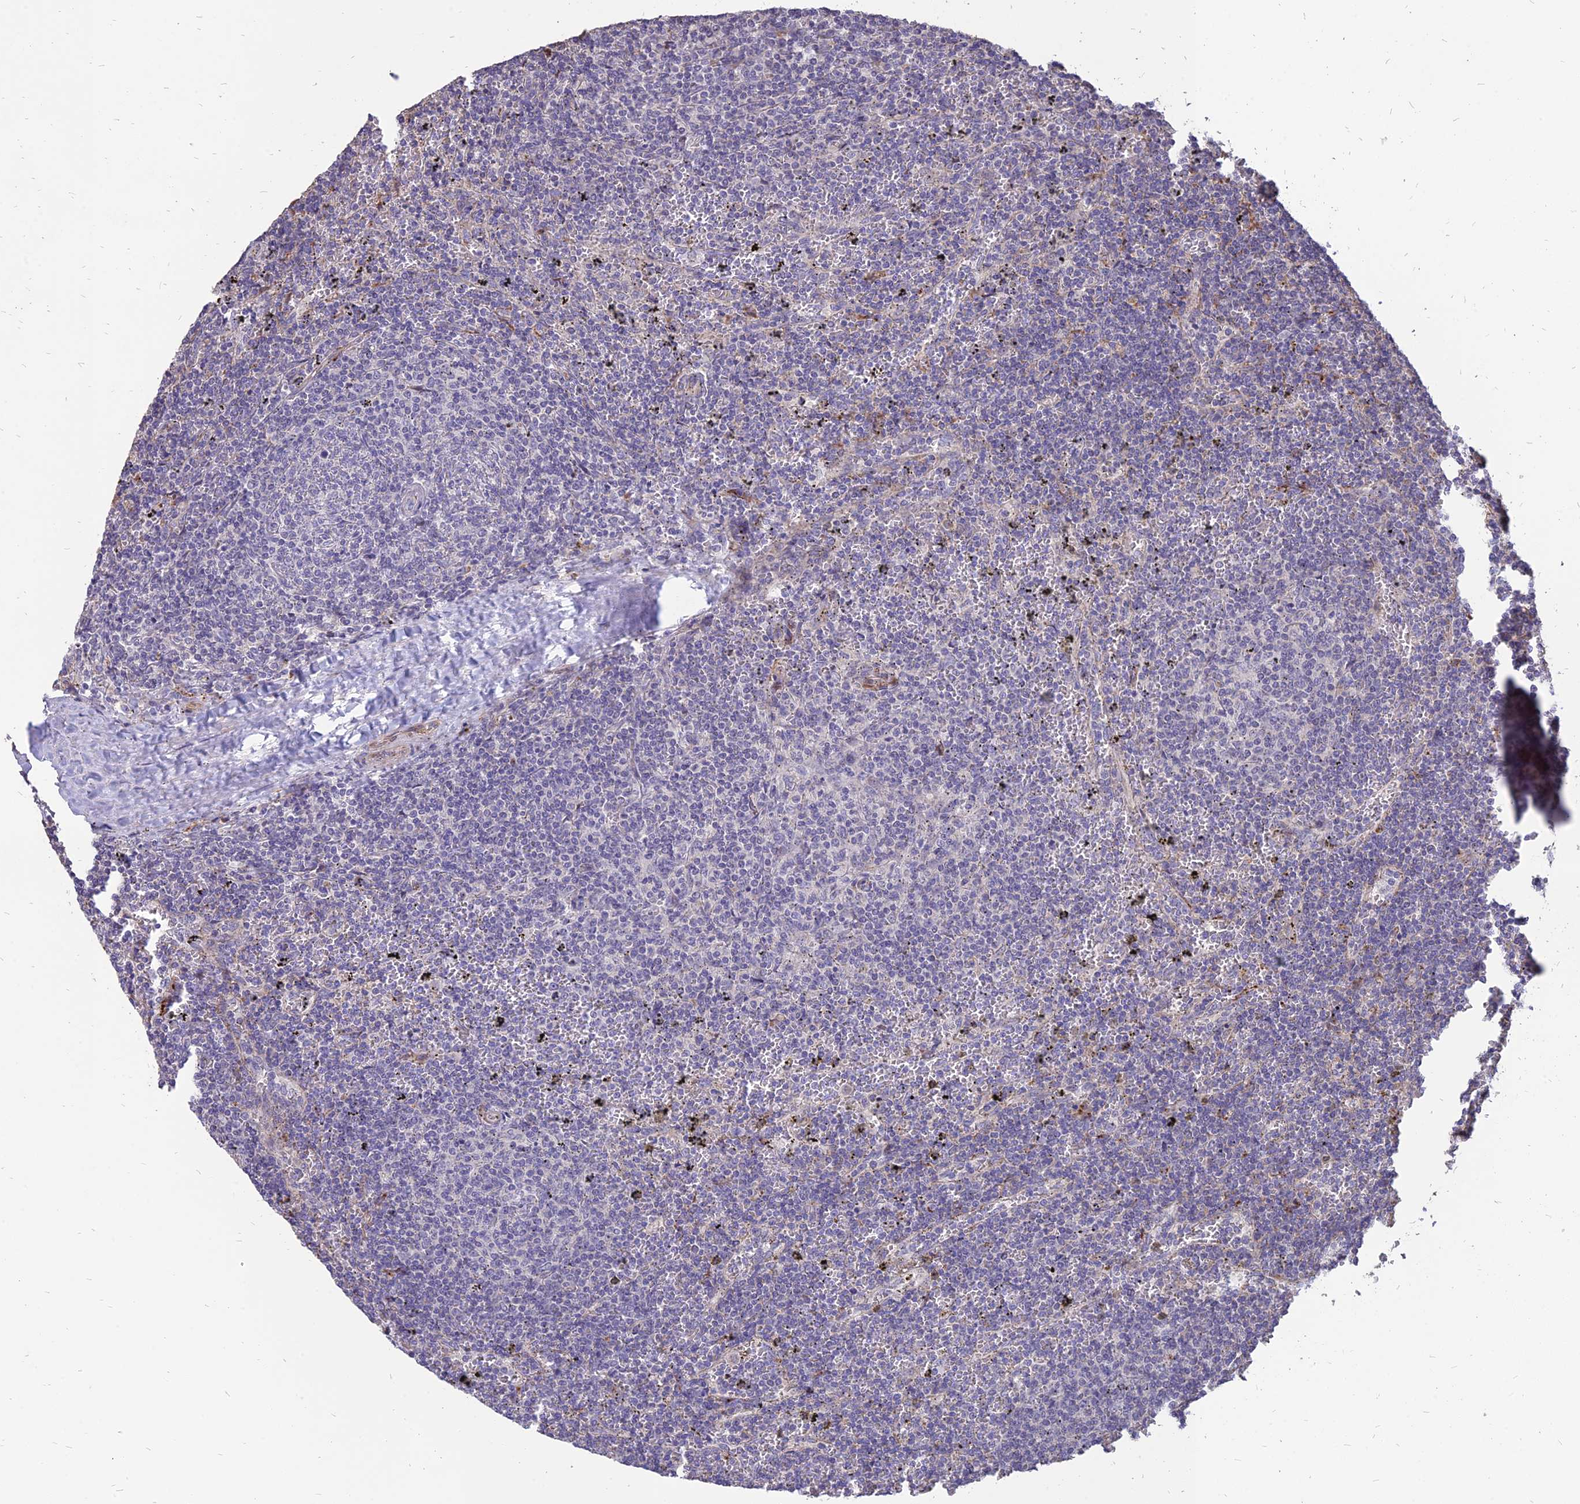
{"staining": {"intensity": "negative", "quantity": "none", "location": "none"}, "tissue": "lymphoma", "cell_type": "Tumor cells", "image_type": "cancer", "snomed": [{"axis": "morphology", "description": "Malignant lymphoma, non-Hodgkin's type, Low grade"}, {"axis": "topography", "description": "Spleen"}], "caption": "Immunohistochemistry histopathology image of neoplastic tissue: human lymphoma stained with DAB reveals no significant protein expression in tumor cells.", "gene": "ST3GAL6", "patient": {"sex": "female", "age": 50}}